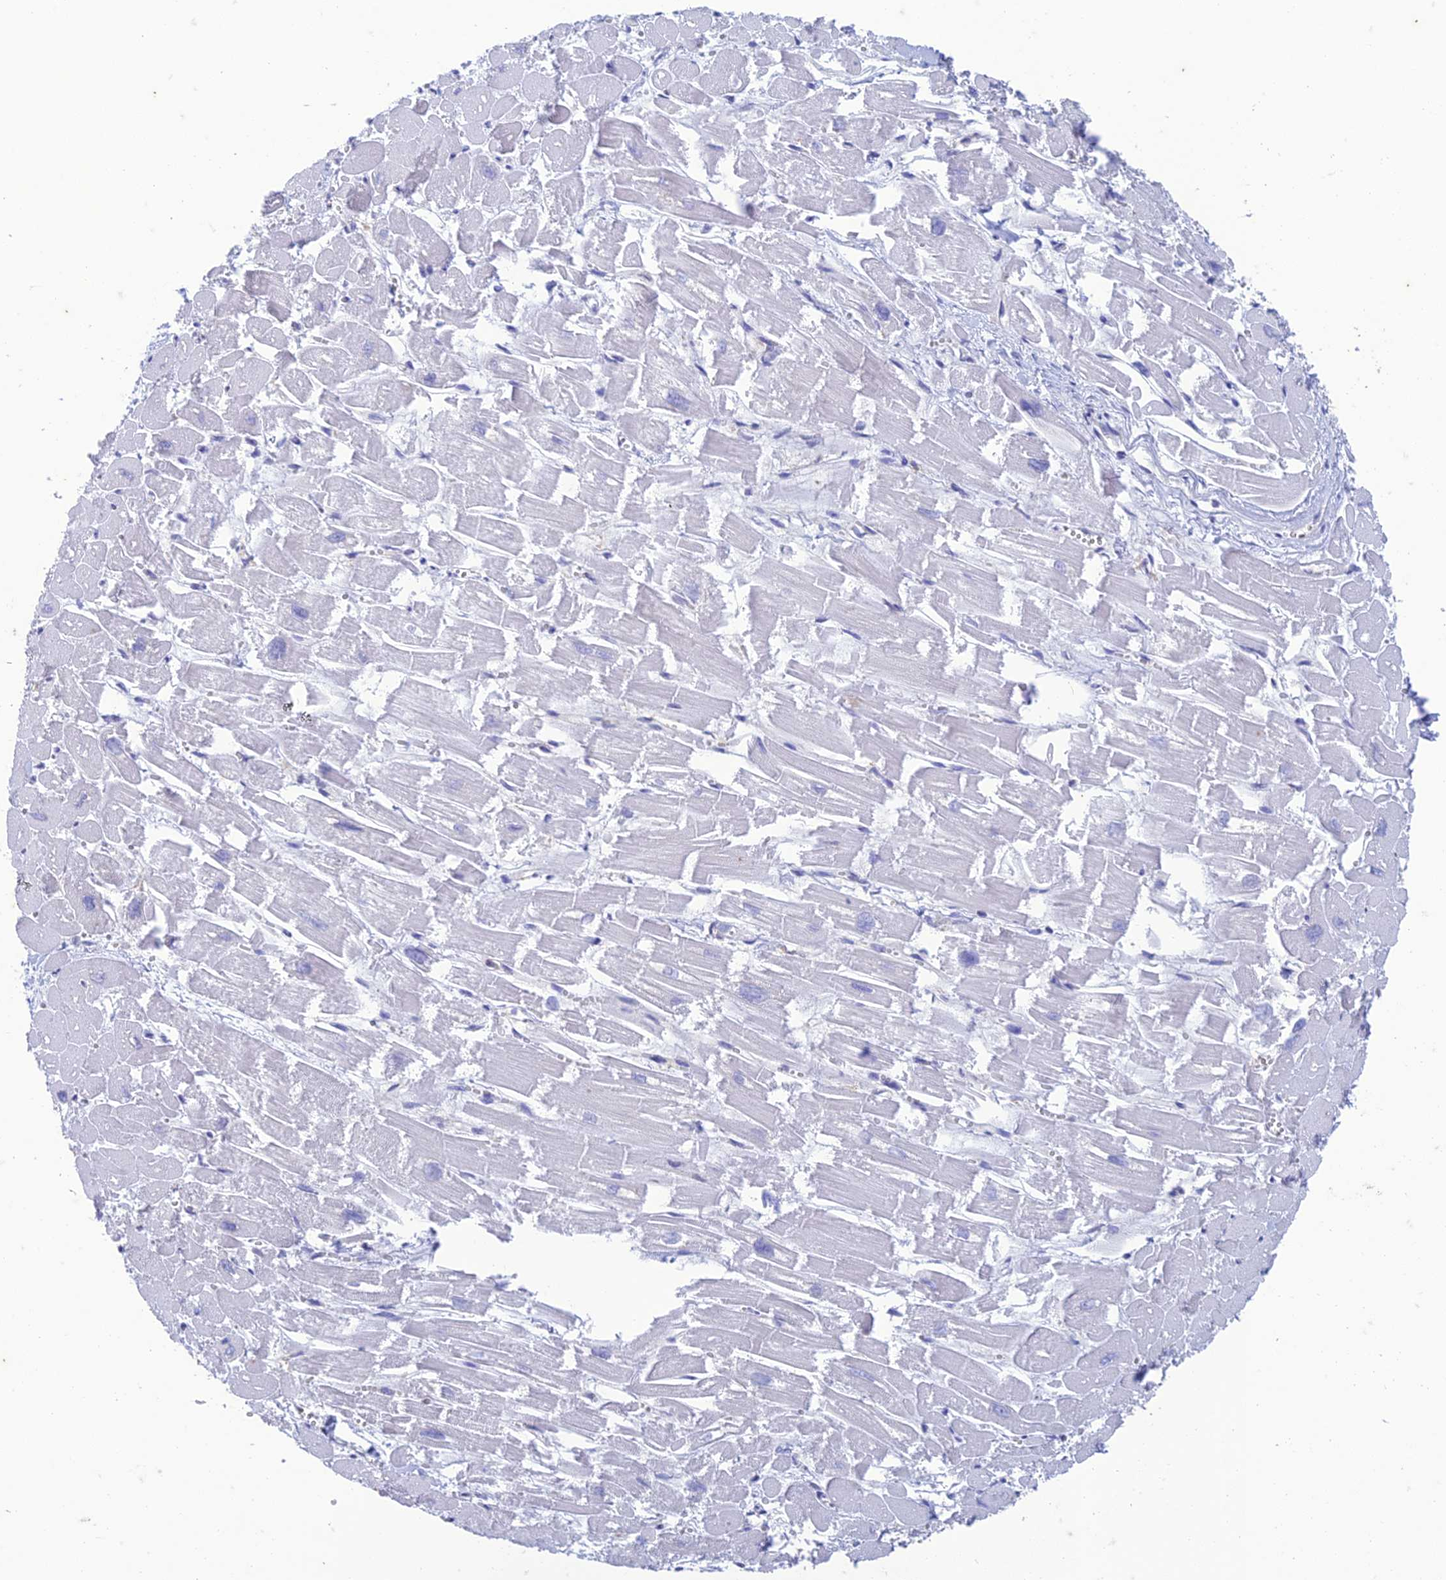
{"staining": {"intensity": "negative", "quantity": "none", "location": "none"}, "tissue": "heart muscle", "cell_type": "Cardiomyocytes", "image_type": "normal", "snomed": [{"axis": "morphology", "description": "Normal tissue, NOS"}, {"axis": "topography", "description": "Heart"}], "caption": "The image exhibits no significant expression in cardiomyocytes of heart muscle.", "gene": "FGF7", "patient": {"sex": "male", "age": 54}}